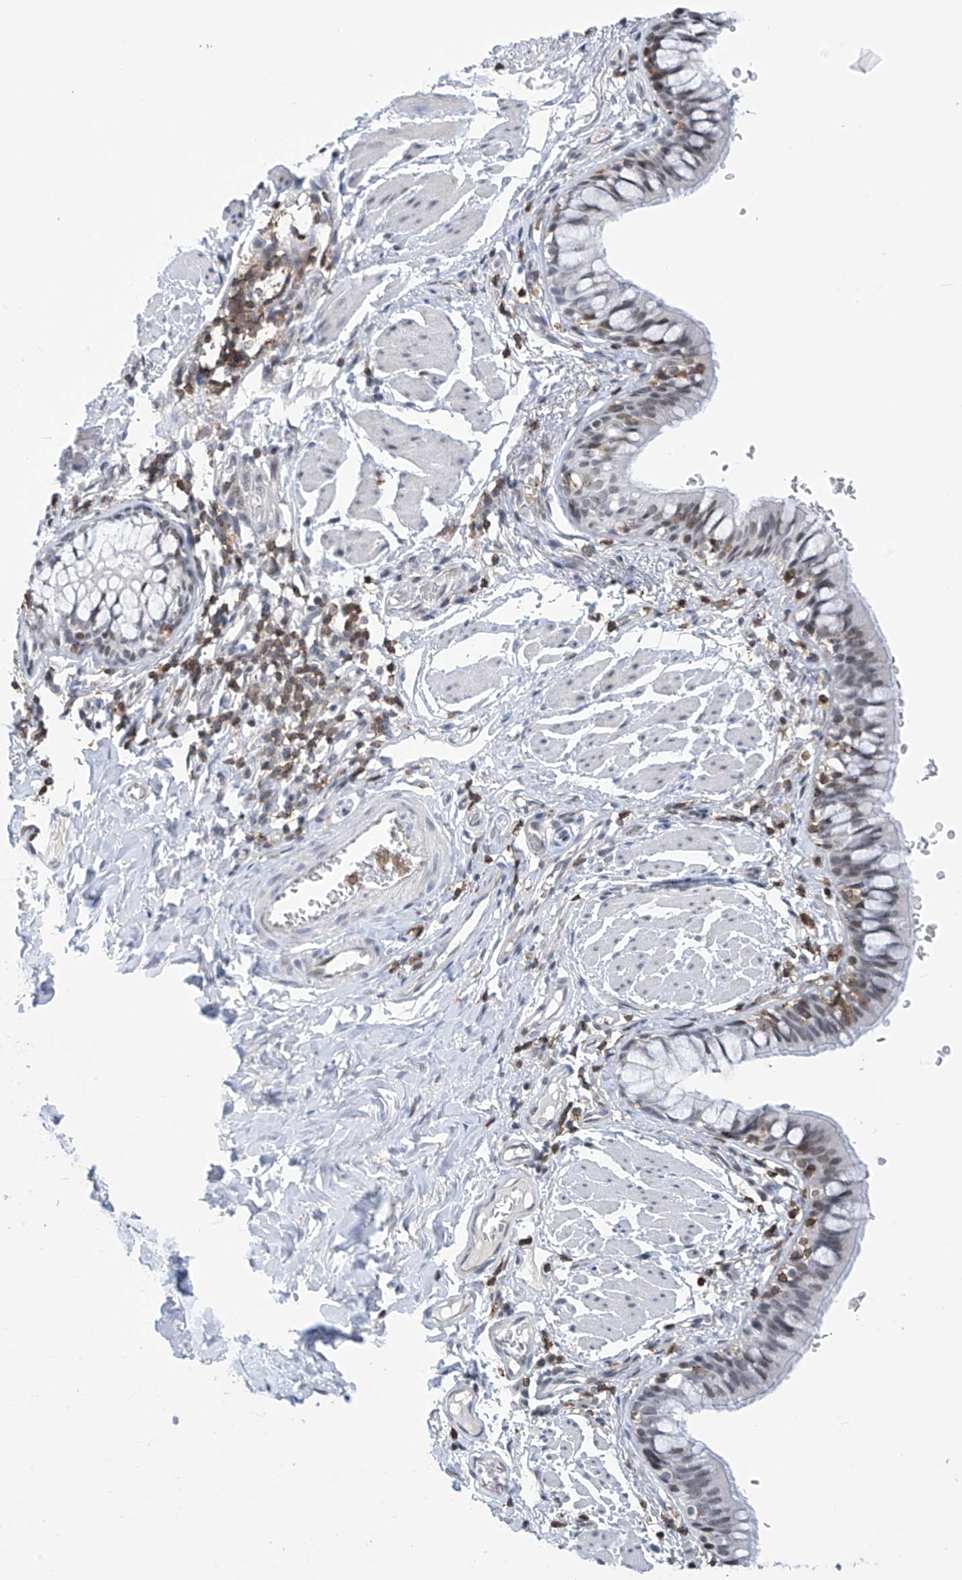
{"staining": {"intensity": "moderate", "quantity": "25%-75%", "location": "nuclear"}, "tissue": "bronchus", "cell_type": "Respiratory epithelial cells", "image_type": "normal", "snomed": [{"axis": "morphology", "description": "Normal tissue, NOS"}, {"axis": "topography", "description": "Cartilage tissue"}, {"axis": "topography", "description": "Bronchus"}], "caption": "Protein analysis of normal bronchus reveals moderate nuclear staining in approximately 25%-75% of respiratory epithelial cells. The protein is stained brown, and the nuclei are stained in blue (DAB (3,3'-diaminobenzidine) IHC with brightfield microscopy, high magnification).", "gene": "MSL3", "patient": {"sex": "female", "age": 36}}